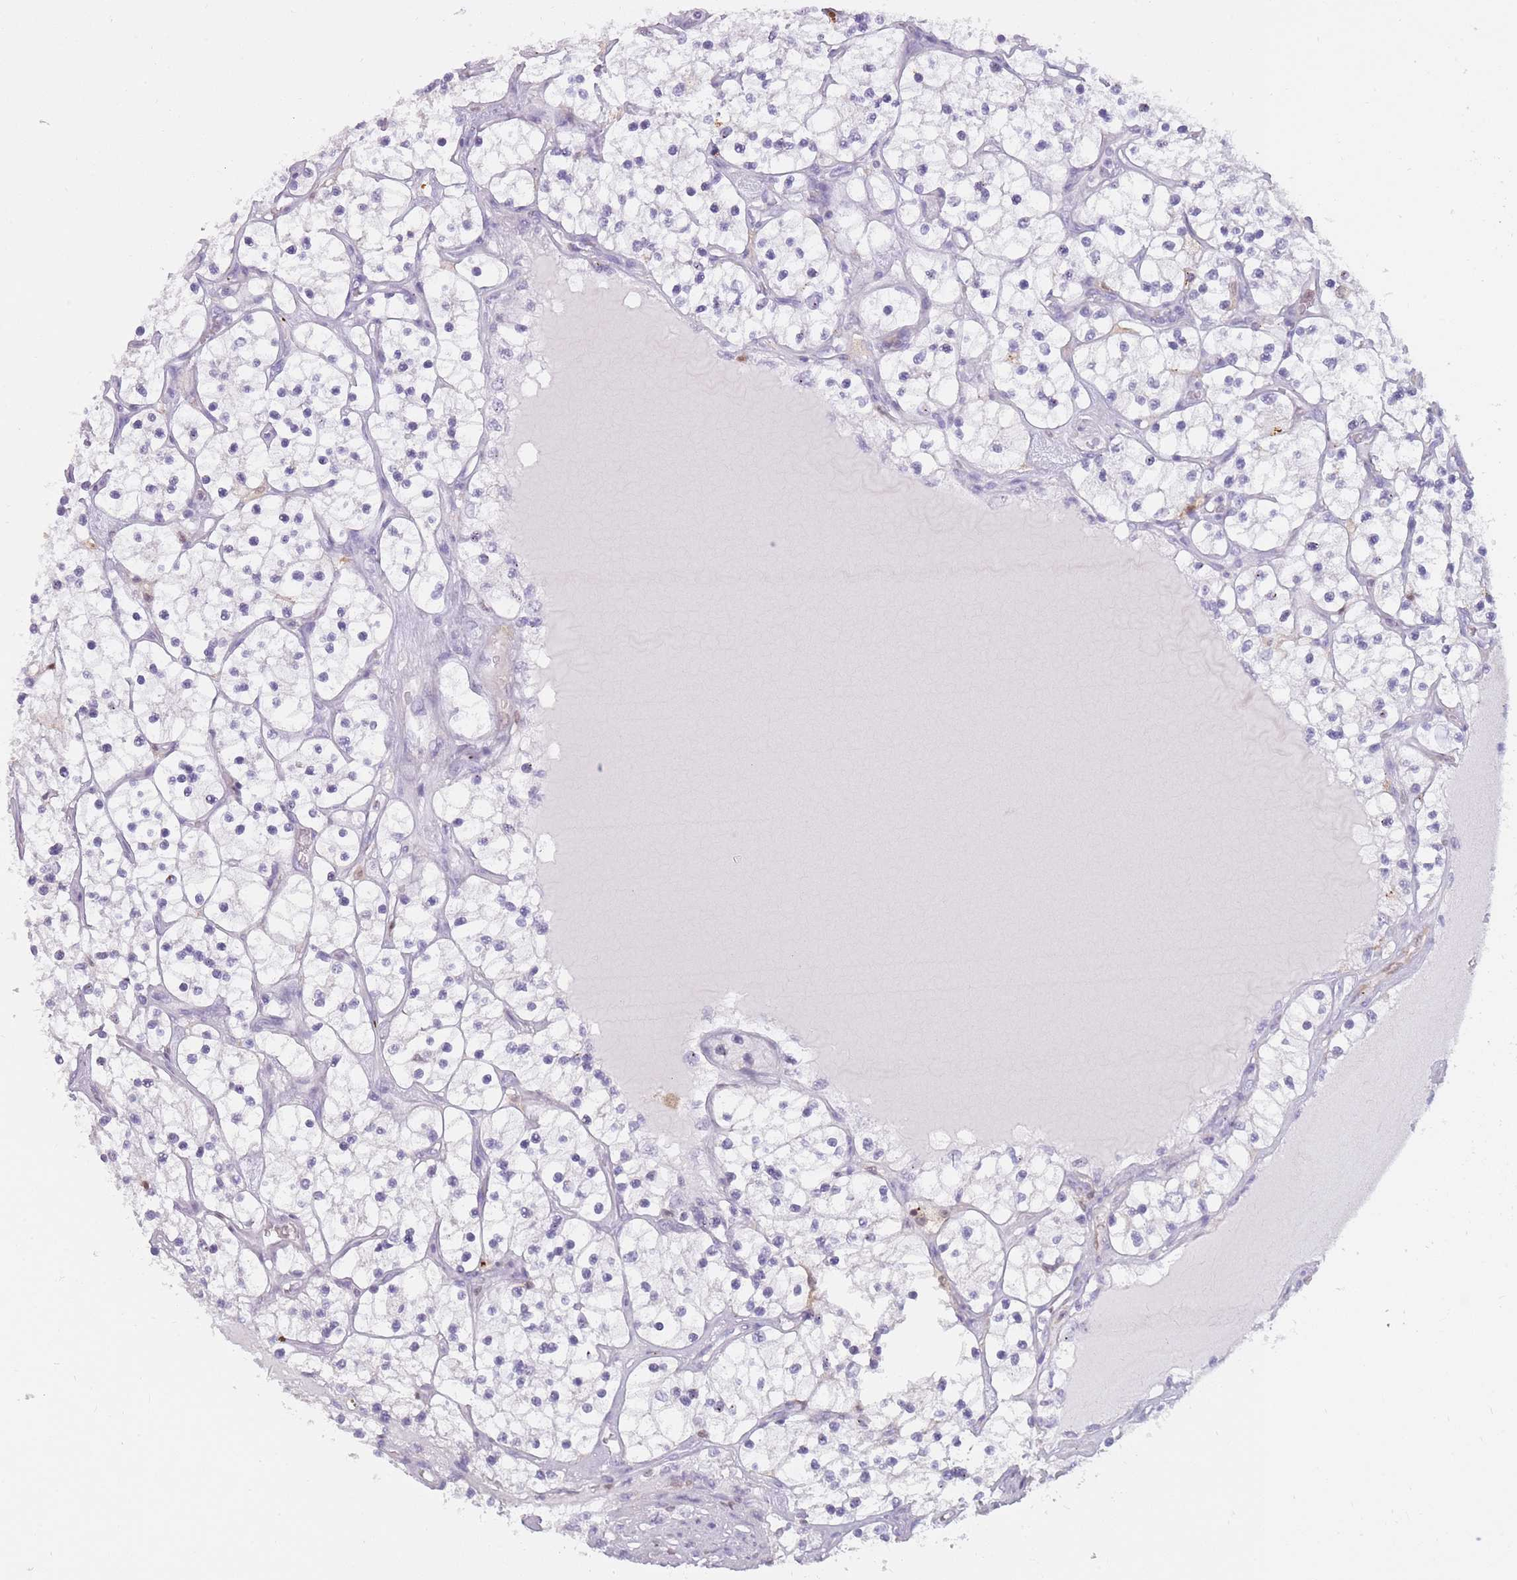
{"staining": {"intensity": "negative", "quantity": "none", "location": "none"}, "tissue": "renal cancer", "cell_type": "Tumor cells", "image_type": "cancer", "snomed": [{"axis": "morphology", "description": "Adenocarcinoma, NOS"}, {"axis": "topography", "description": "Kidney"}], "caption": "This histopathology image is of renal cancer (adenocarcinoma) stained with immunohistochemistry (IHC) to label a protein in brown with the nuclei are counter-stained blue. There is no expression in tumor cells. The staining is performed using DAB (3,3'-diaminobenzidine) brown chromogen with nuclei counter-stained in using hematoxylin.", "gene": "LGALS9", "patient": {"sex": "female", "age": 69}}